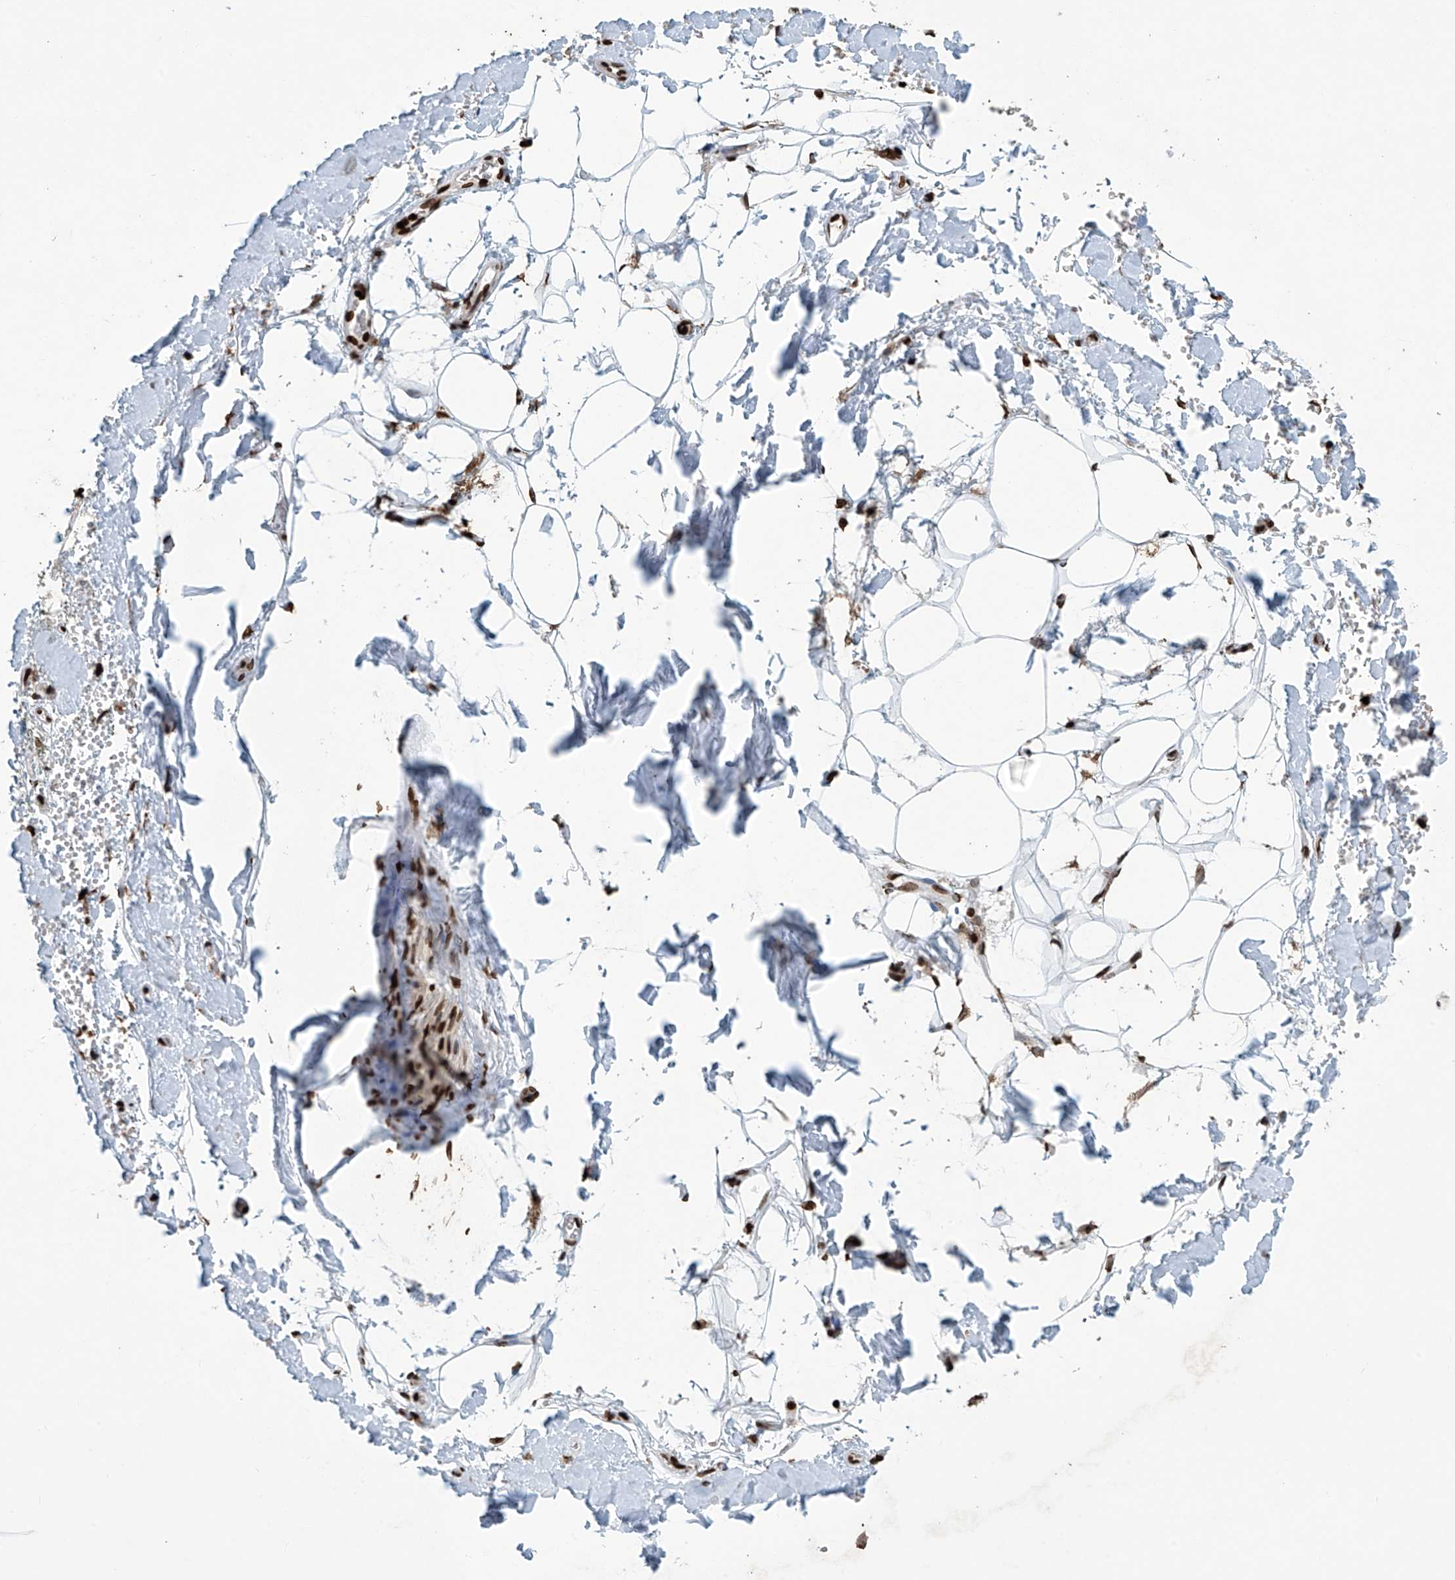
{"staining": {"intensity": "moderate", "quantity": ">75%", "location": "nuclear"}, "tissue": "adipose tissue", "cell_type": "Adipocytes", "image_type": "normal", "snomed": [{"axis": "morphology", "description": "Normal tissue, NOS"}, {"axis": "morphology", "description": "Adenocarcinoma, NOS"}, {"axis": "topography", "description": "Pancreas"}, {"axis": "topography", "description": "Peripheral nerve tissue"}], "caption": "Immunohistochemistry histopathology image of unremarkable adipose tissue: human adipose tissue stained using IHC exhibits medium levels of moderate protein expression localized specifically in the nuclear of adipocytes, appearing as a nuclear brown color.", "gene": "H4C16", "patient": {"sex": "male", "age": 59}}